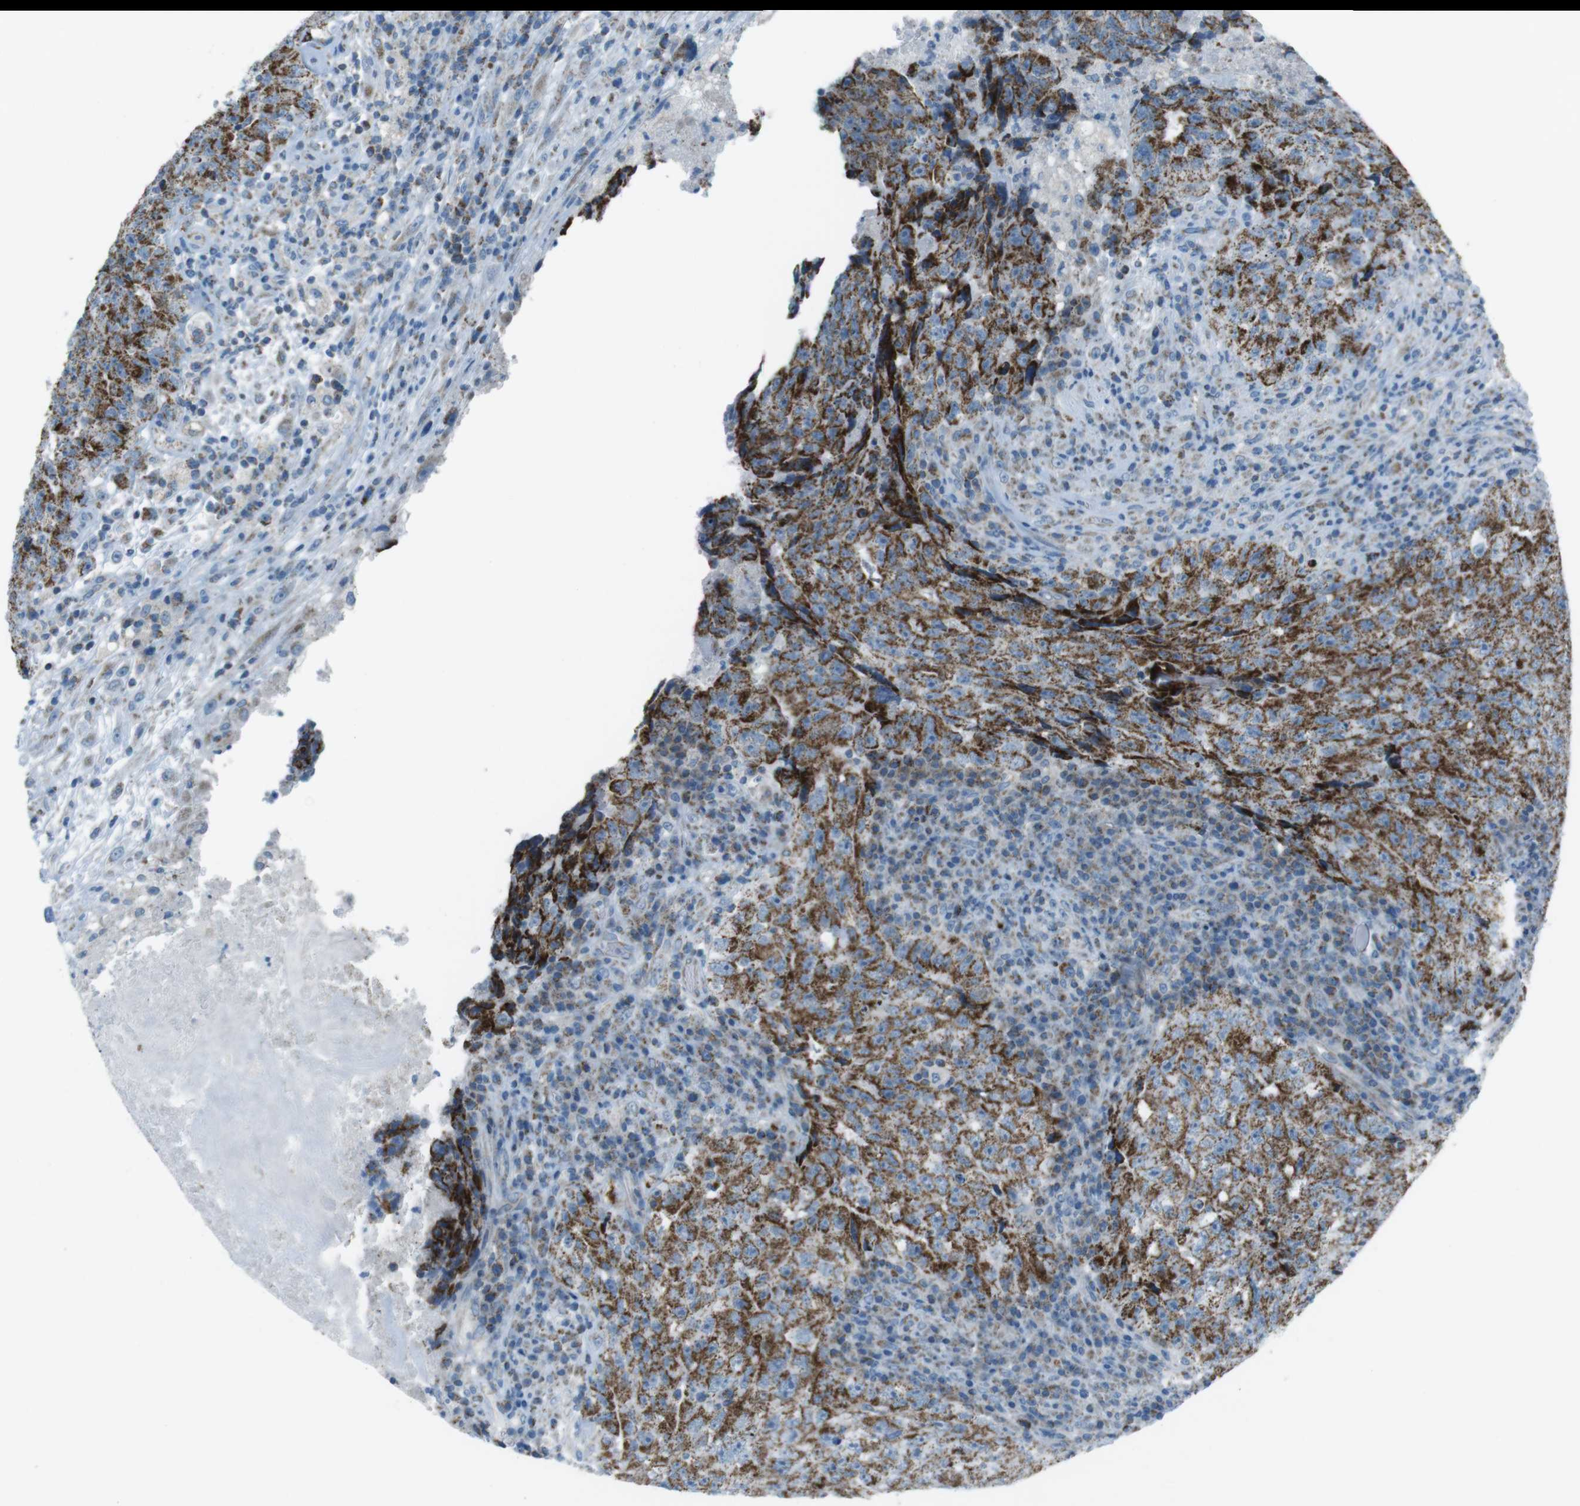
{"staining": {"intensity": "strong", "quantity": "25%-75%", "location": "cytoplasmic/membranous"}, "tissue": "testis cancer", "cell_type": "Tumor cells", "image_type": "cancer", "snomed": [{"axis": "morphology", "description": "Necrosis, NOS"}, {"axis": "morphology", "description": "Carcinoma, Embryonal, NOS"}, {"axis": "topography", "description": "Testis"}], "caption": "Protein analysis of testis cancer tissue demonstrates strong cytoplasmic/membranous staining in about 25%-75% of tumor cells.", "gene": "DNAJA3", "patient": {"sex": "male", "age": 19}}